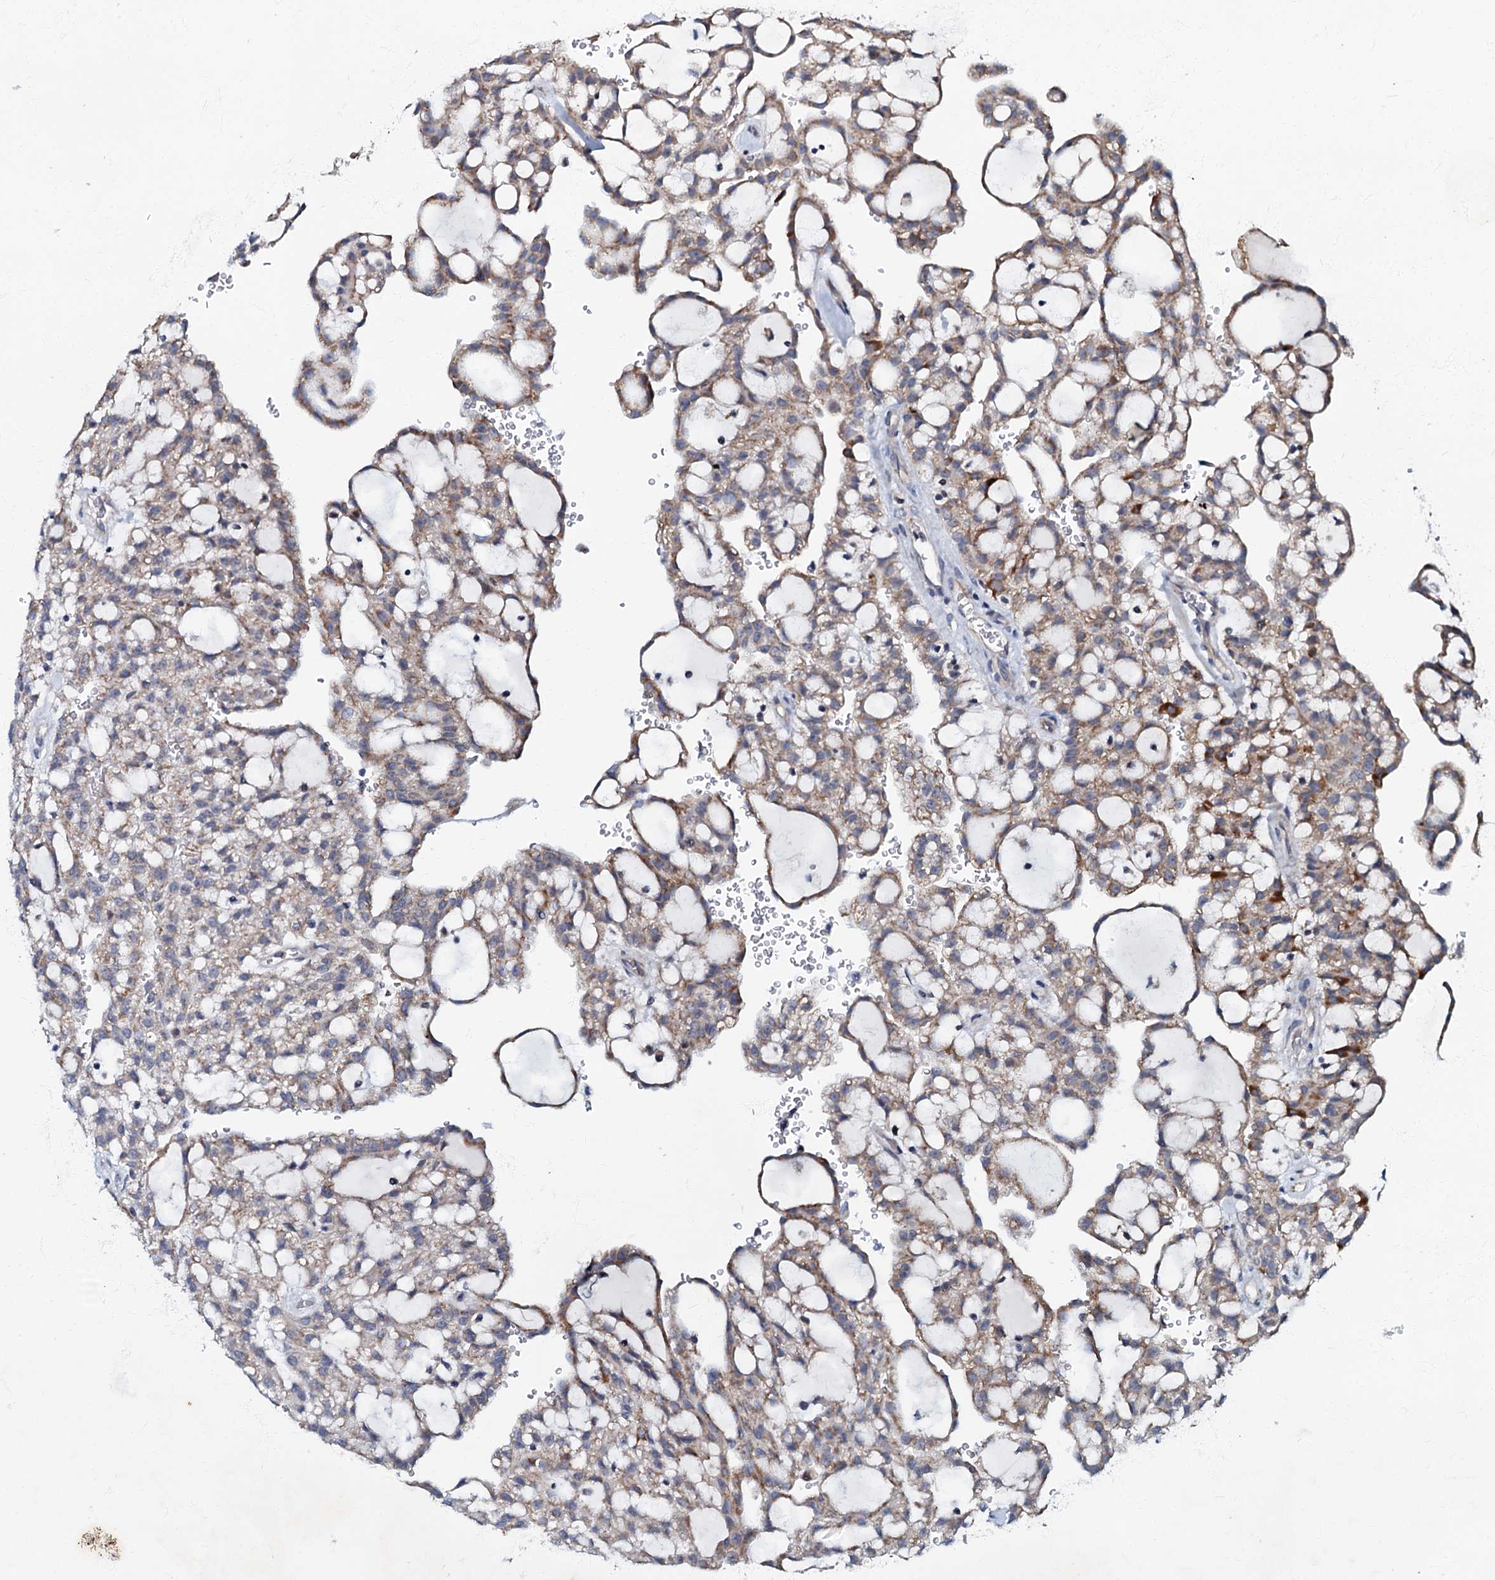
{"staining": {"intensity": "moderate", "quantity": "25%-75%", "location": "cytoplasmic/membranous"}, "tissue": "renal cancer", "cell_type": "Tumor cells", "image_type": "cancer", "snomed": [{"axis": "morphology", "description": "Adenocarcinoma, NOS"}, {"axis": "topography", "description": "Kidney"}], "caption": "Brown immunohistochemical staining in human renal adenocarcinoma shows moderate cytoplasmic/membranous positivity in approximately 25%-75% of tumor cells. Immunohistochemistry (ihc) stains the protein of interest in brown and the nuclei are stained blue.", "gene": "MRPL51", "patient": {"sex": "male", "age": 63}}